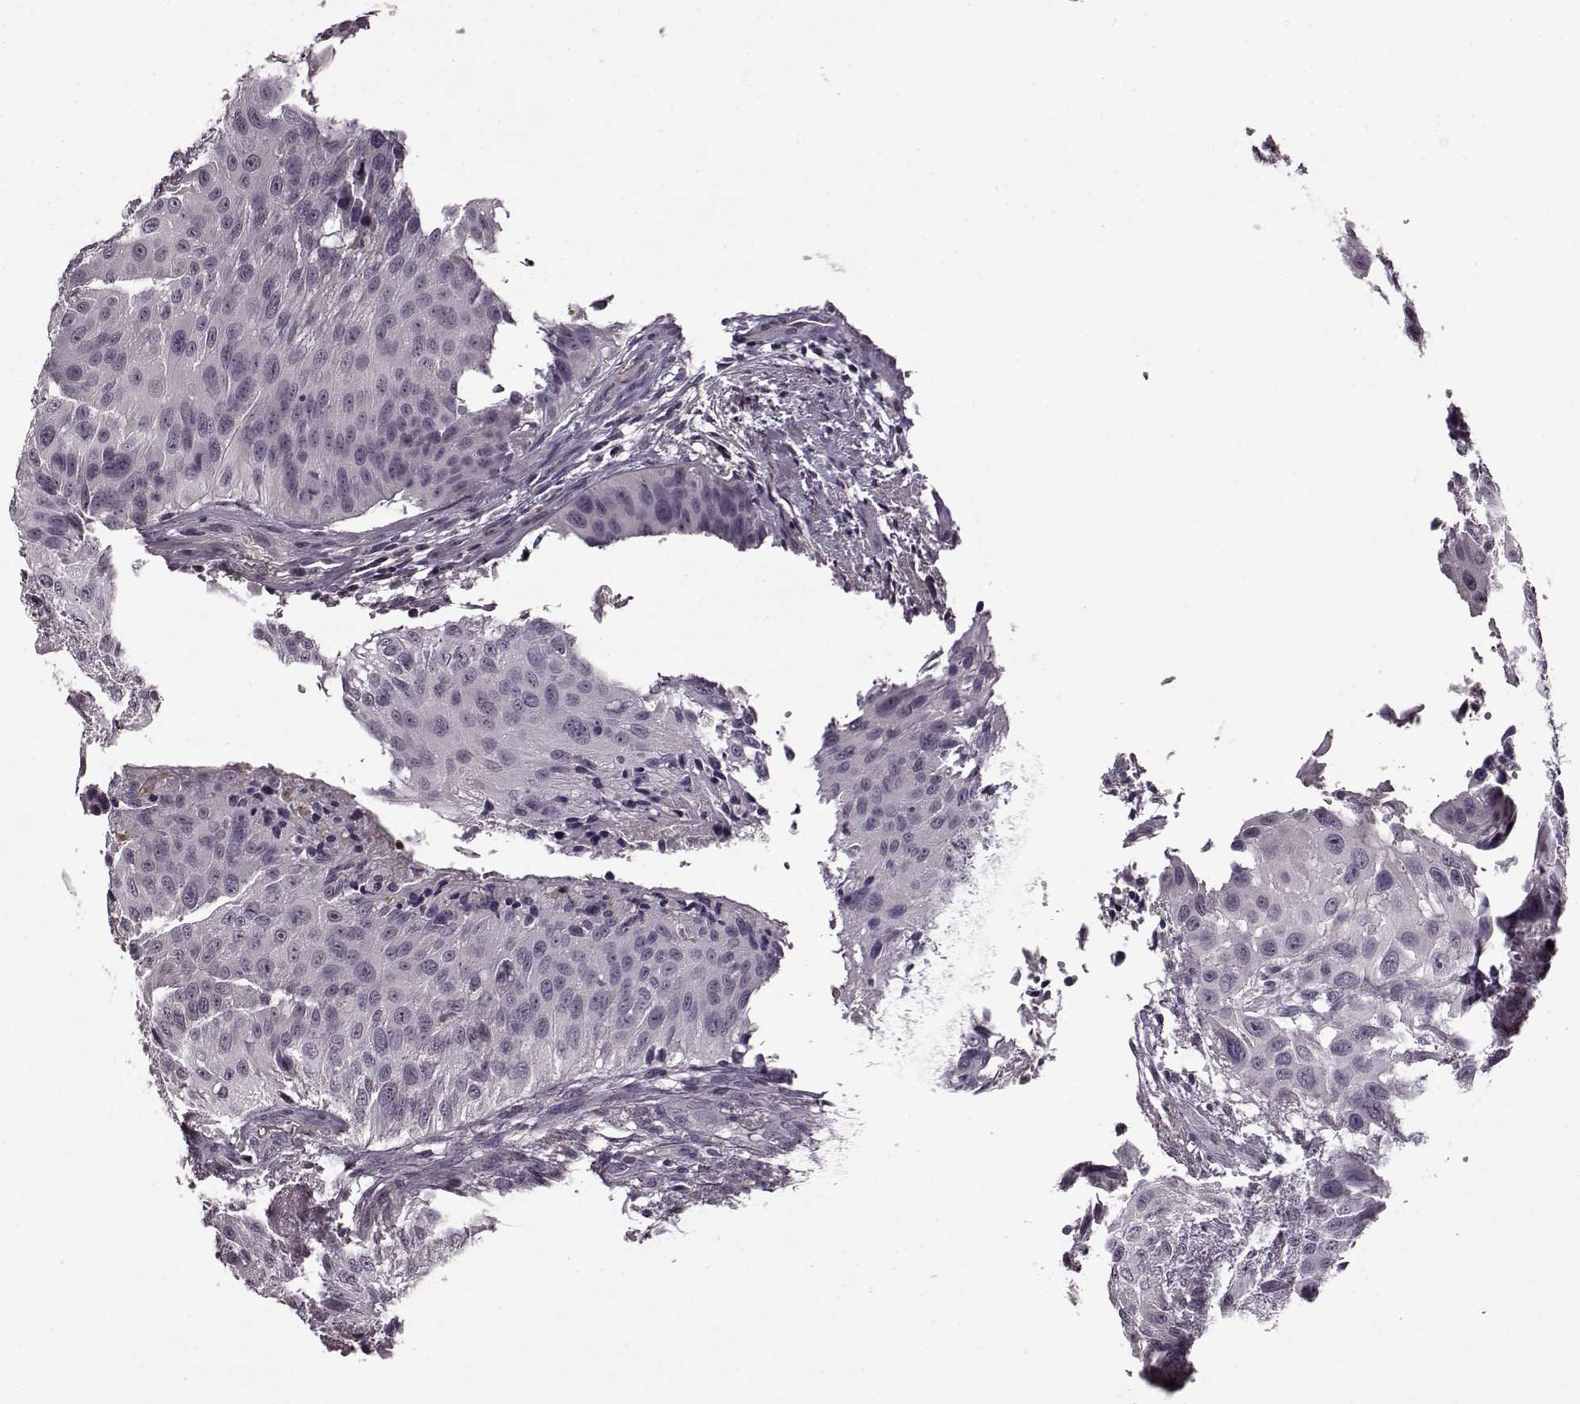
{"staining": {"intensity": "negative", "quantity": "none", "location": "none"}, "tissue": "urothelial cancer", "cell_type": "Tumor cells", "image_type": "cancer", "snomed": [{"axis": "morphology", "description": "Urothelial carcinoma, NOS"}, {"axis": "topography", "description": "Urinary bladder"}], "caption": "Immunohistochemical staining of human urothelial cancer displays no significant staining in tumor cells.", "gene": "CNGA3", "patient": {"sex": "male", "age": 55}}